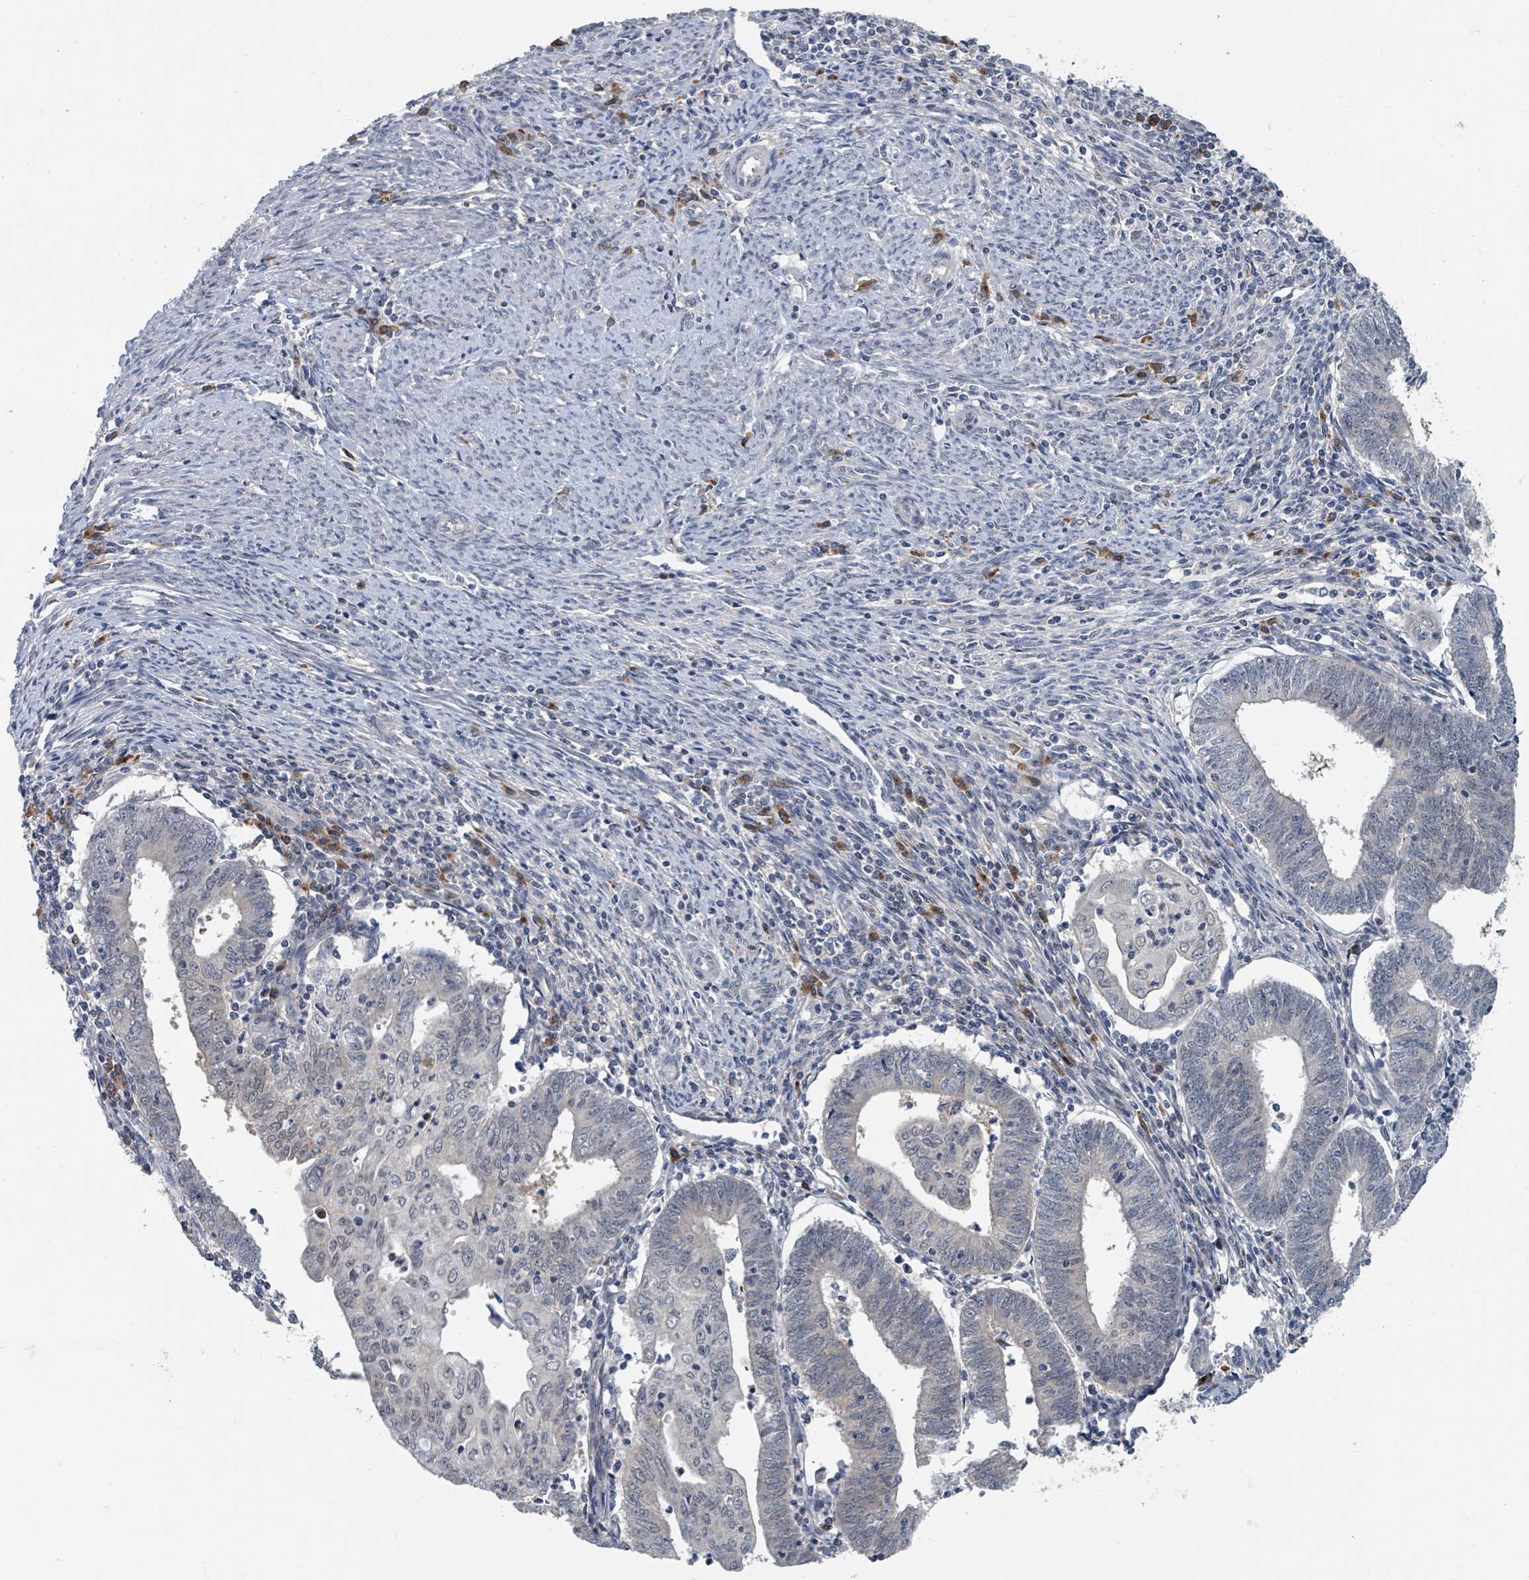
{"staining": {"intensity": "weak", "quantity": "<25%", "location": "nuclear"}, "tissue": "endometrial cancer", "cell_type": "Tumor cells", "image_type": "cancer", "snomed": [{"axis": "morphology", "description": "Adenocarcinoma, NOS"}, {"axis": "topography", "description": "Endometrium"}], "caption": "IHC image of neoplastic tissue: human endometrial adenocarcinoma stained with DAB reveals no significant protein staining in tumor cells. (Brightfield microscopy of DAB immunohistochemistry (IHC) at high magnification).", "gene": "ANKRD55", "patient": {"sex": "female", "age": 60}}